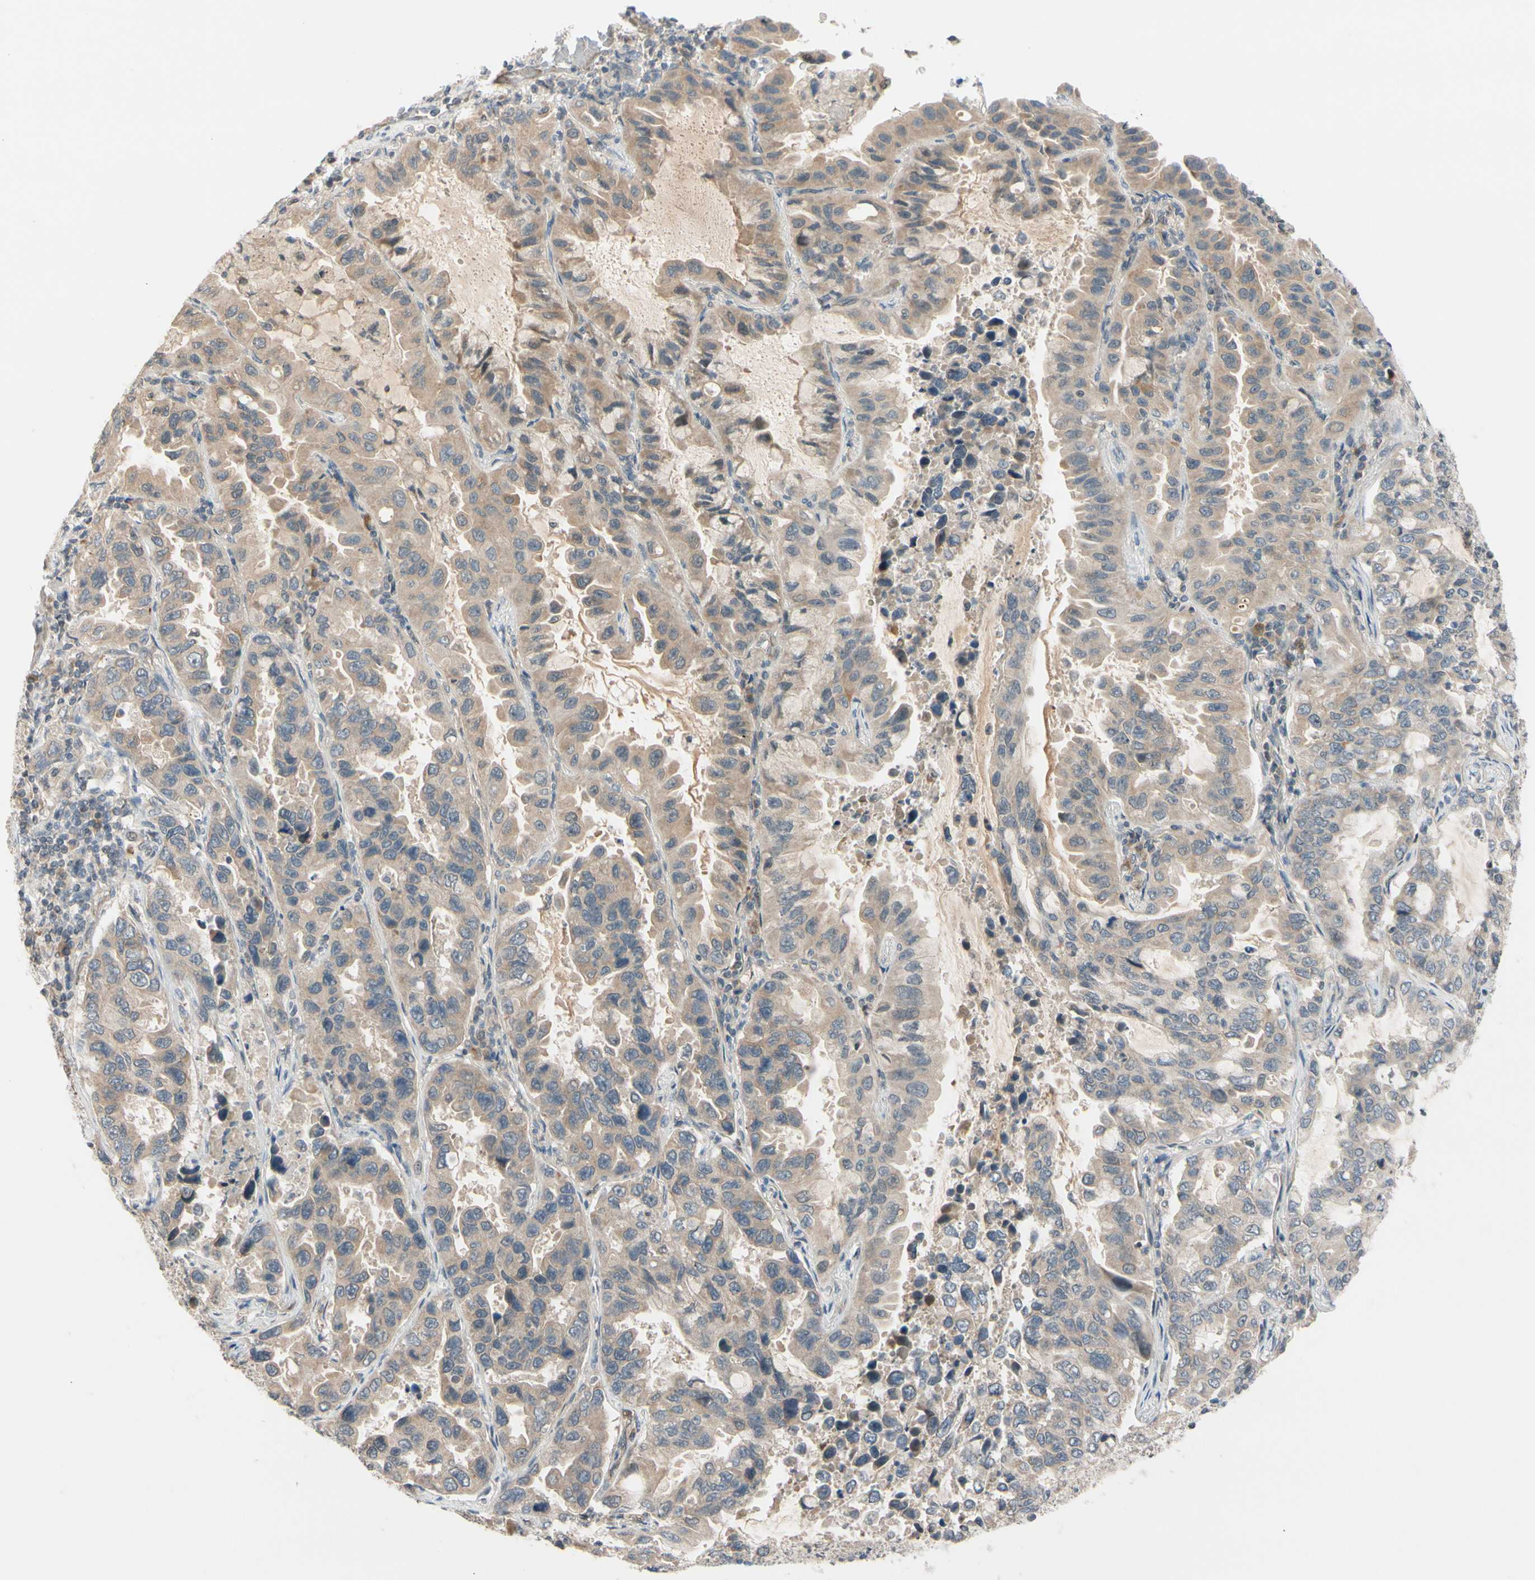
{"staining": {"intensity": "weak", "quantity": ">75%", "location": "cytoplasmic/membranous"}, "tissue": "lung cancer", "cell_type": "Tumor cells", "image_type": "cancer", "snomed": [{"axis": "morphology", "description": "Adenocarcinoma, NOS"}, {"axis": "topography", "description": "Lung"}], "caption": "A brown stain shows weak cytoplasmic/membranous positivity of a protein in human lung adenocarcinoma tumor cells. The protein is stained brown, and the nuclei are stained in blue (DAB IHC with brightfield microscopy, high magnification).", "gene": "FGF10", "patient": {"sex": "male", "age": 64}}